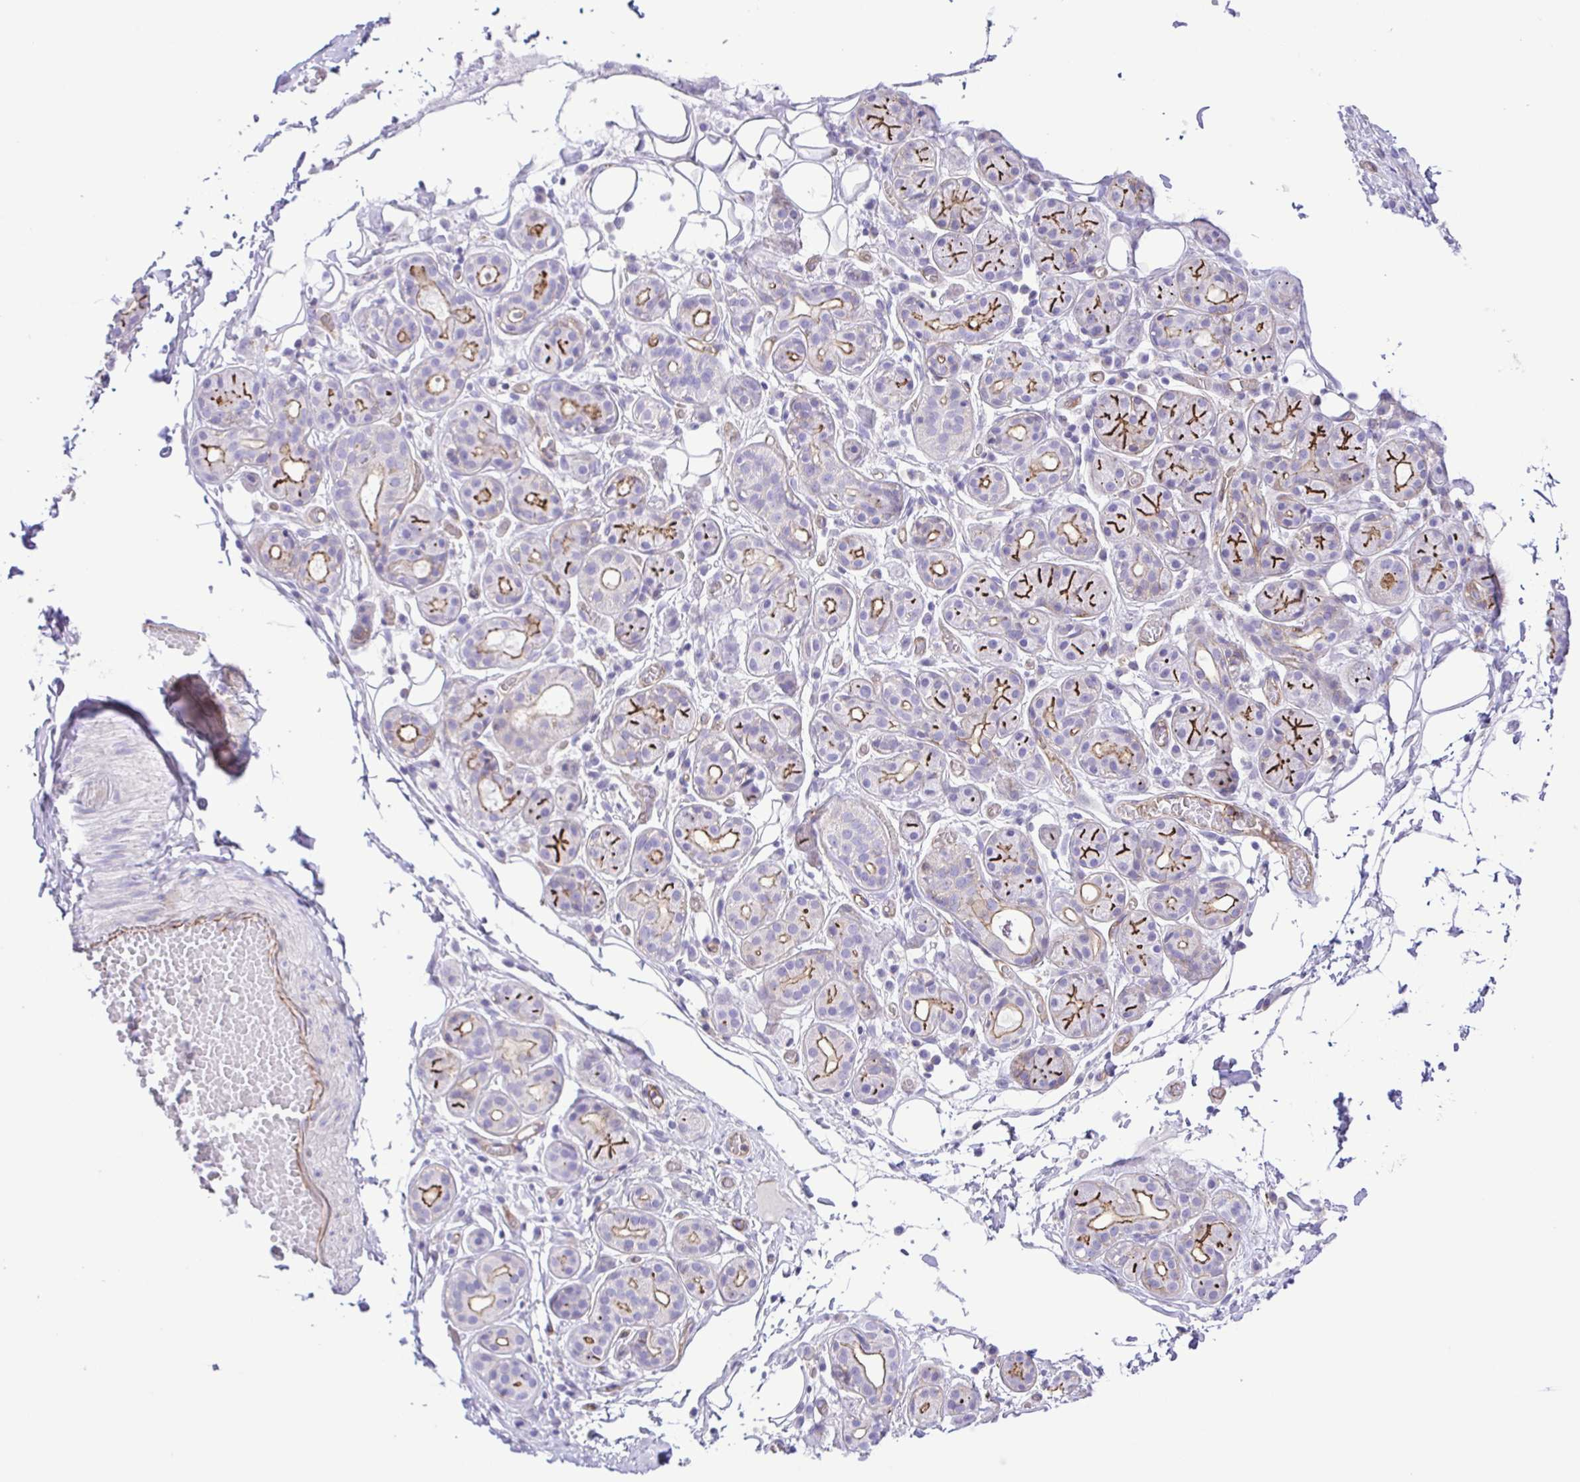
{"staining": {"intensity": "strong", "quantity": "25%-75%", "location": "cytoplasmic/membranous"}, "tissue": "salivary gland", "cell_type": "Glandular cells", "image_type": "normal", "snomed": [{"axis": "morphology", "description": "Normal tissue, NOS"}, {"axis": "topography", "description": "Salivary gland"}, {"axis": "topography", "description": "Peripheral nerve tissue"}], "caption": "Immunohistochemical staining of unremarkable human salivary gland reveals high levels of strong cytoplasmic/membranous expression in about 25%-75% of glandular cells.", "gene": "FLT1", "patient": {"sex": "male", "age": 71}}